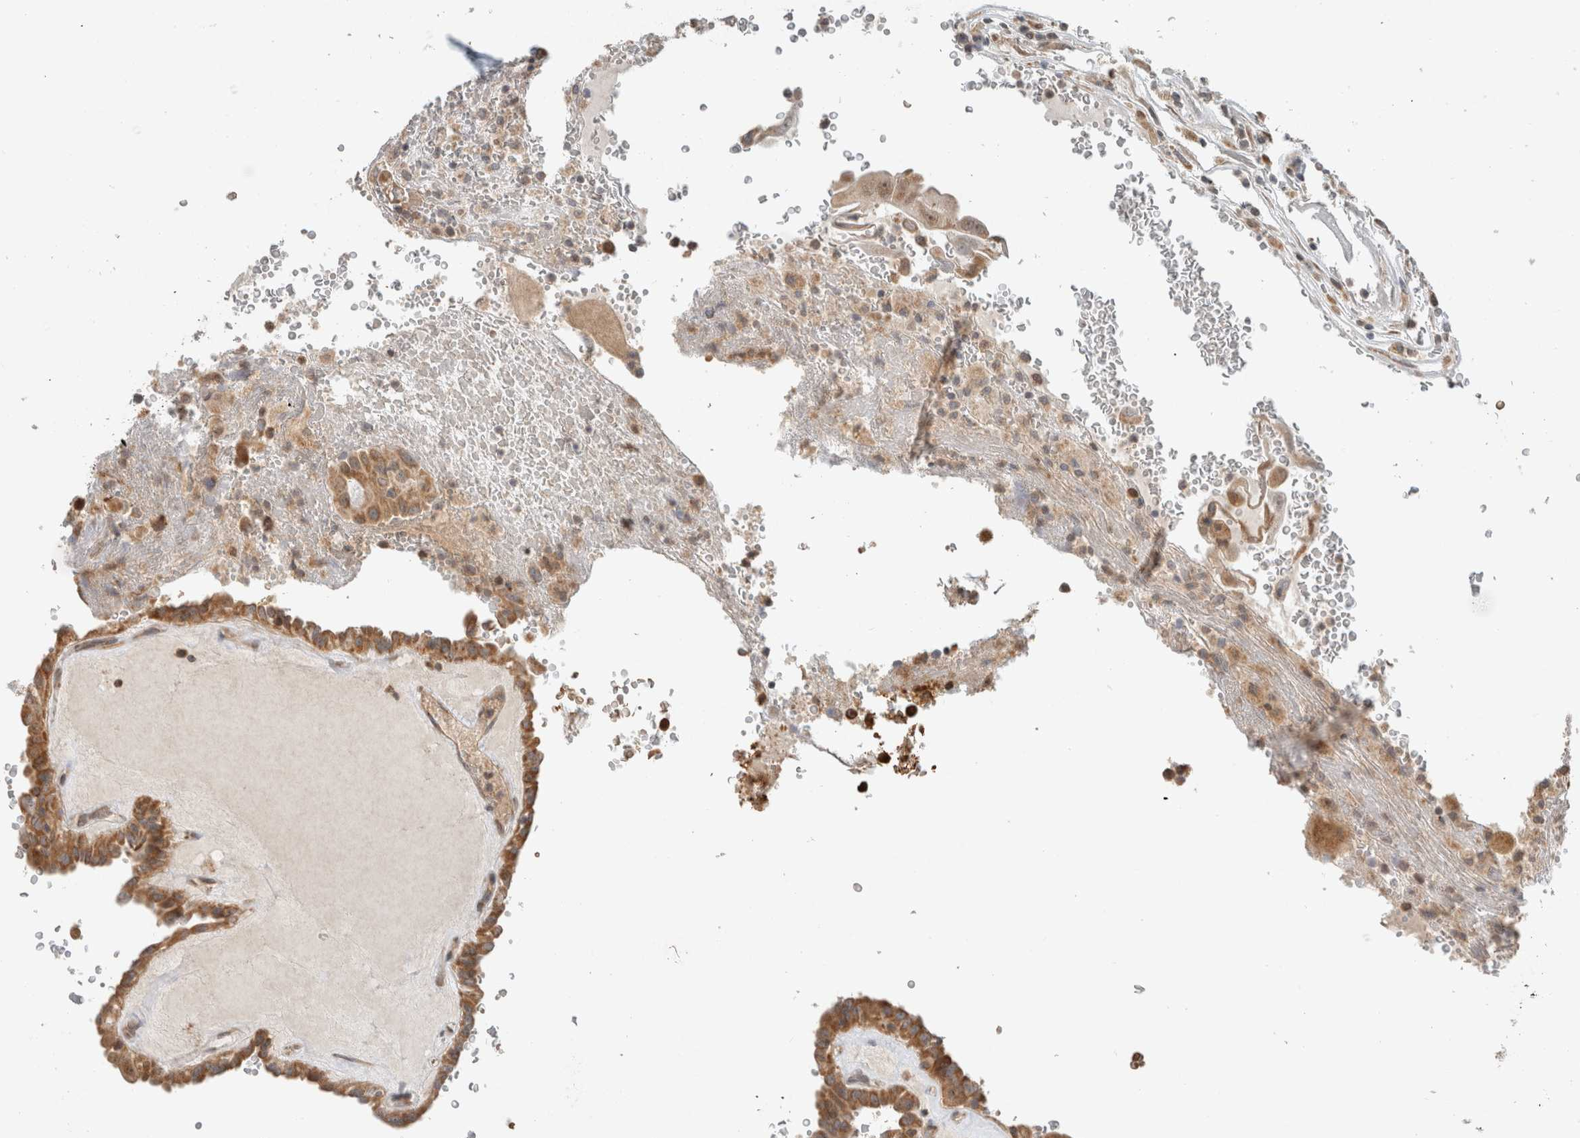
{"staining": {"intensity": "moderate", "quantity": ">75%", "location": "cytoplasmic/membranous"}, "tissue": "thyroid cancer", "cell_type": "Tumor cells", "image_type": "cancer", "snomed": [{"axis": "morphology", "description": "Papillary adenocarcinoma, NOS"}, {"axis": "topography", "description": "Thyroid gland"}], "caption": "Protein expression analysis of thyroid cancer (papillary adenocarcinoma) demonstrates moderate cytoplasmic/membranous staining in approximately >75% of tumor cells.", "gene": "GINS4", "patient": {"sex": "male", "age": 77}}